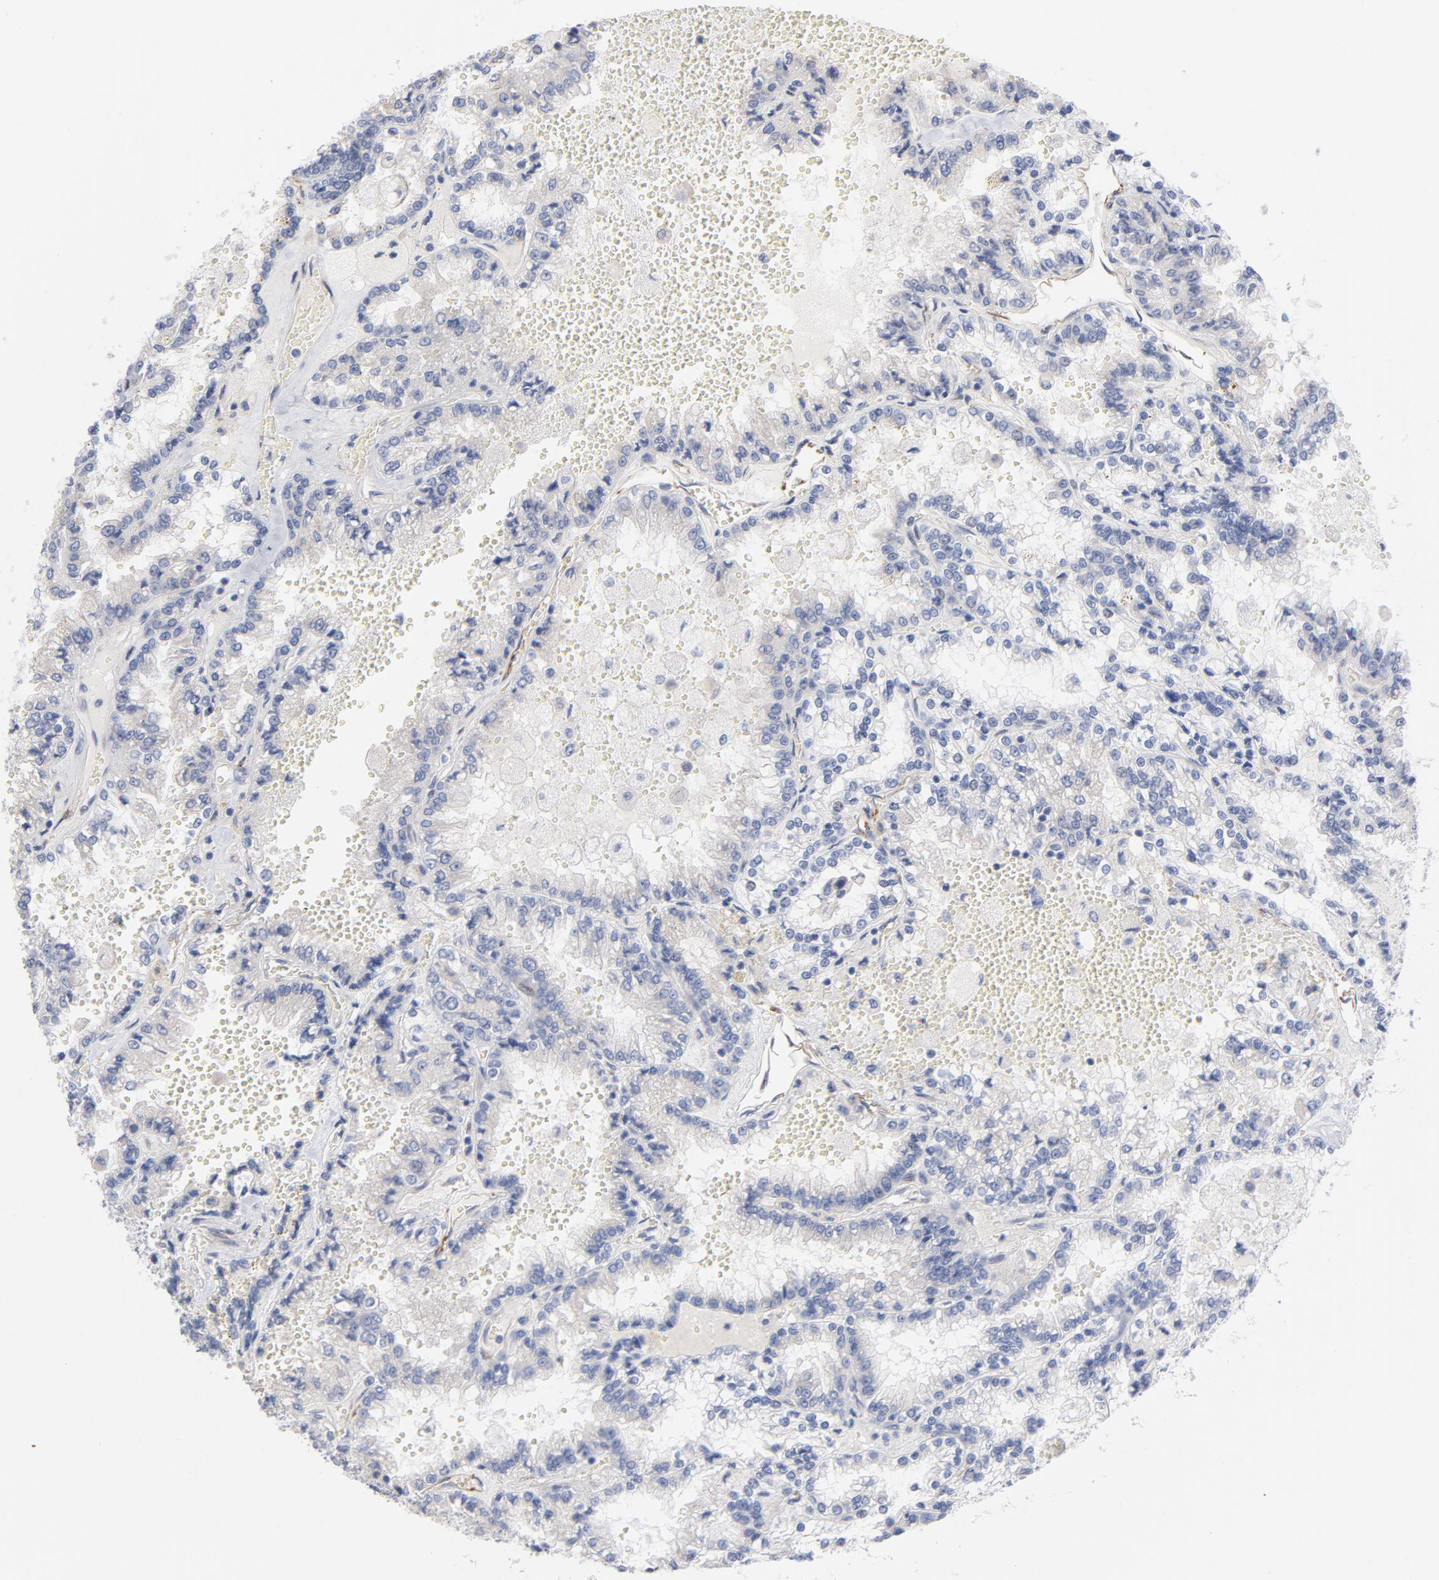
{"staining": {"intensity": "negative", "quantity": "none", "location": "none"}, "tissue": "renal cancer", "cell_type": "Tumor cells", "image_type": "cancer", "snomed": [{"axis": "morphology", "description": "Adenocarcinoma, NOS"}, {"axis": "topography", "description": "Kidney"}], "caption": "Immunohistochemical staining of human adenocarcinoma (renal) displays no significant staining in tumor cells.", "gene": "CPE", "patient": {"sex": "female", "age": 56}}